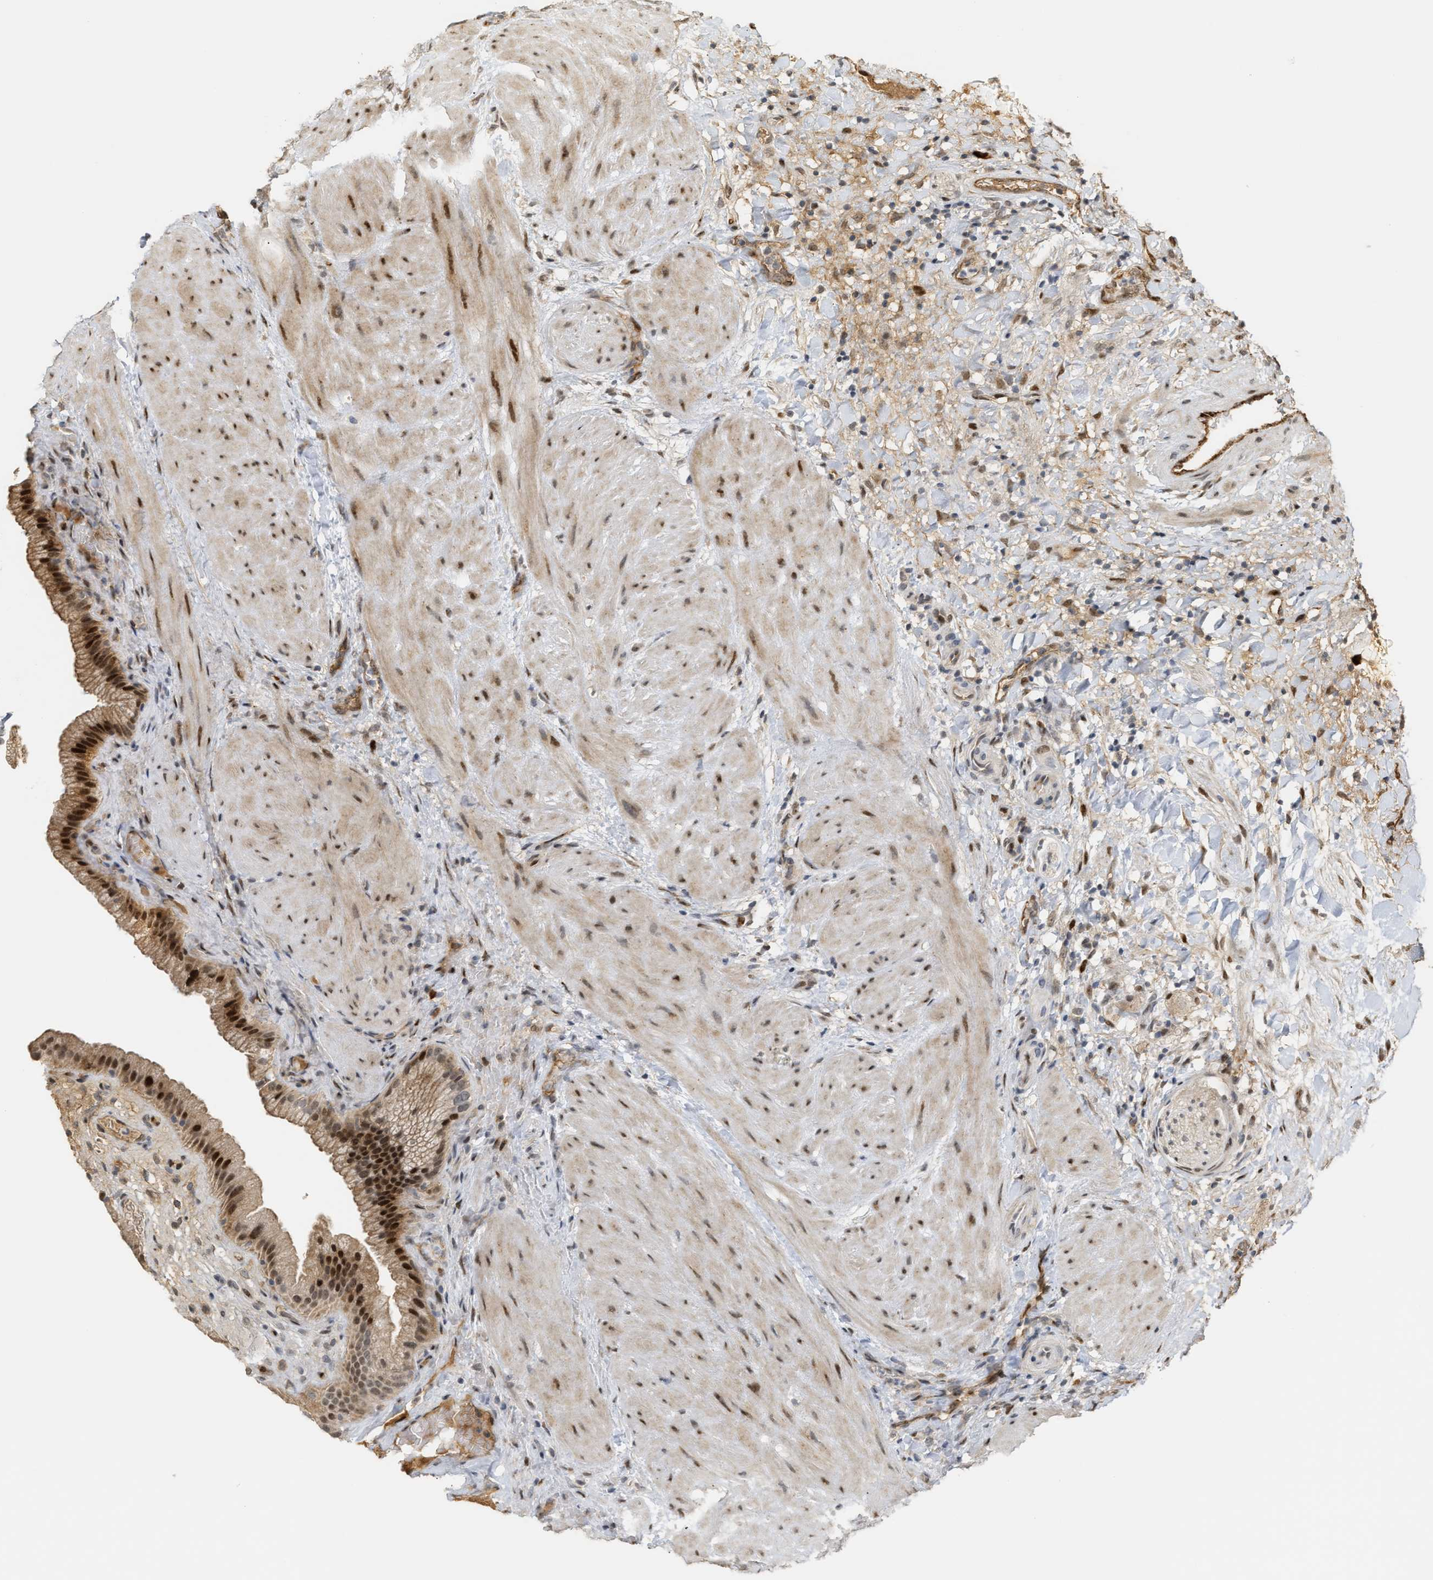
{"staining": {"intensity": "strong", "quantity": "25%-75%", "location": "cytoplasmic/membranous,nuclear"}, "tissue": "gallbladder", "cell_type": "Glandular cells", "image_type": "normal", "snomed": [{"axis": "morphology", "description": "Normal tissue, NOS"}, {"axis": "topography", "description": "Gallbladder"}], "caption": "This image reveals immunohistochemistry (IHC) staining of unremarkable human gallbladder, with high strong cytoplasmic/membranous,nuclear staining in approximately 25%-75% of glandular cells.", "gene": "ZFAND5", "patient": {"sex": "male", "age": 49}}